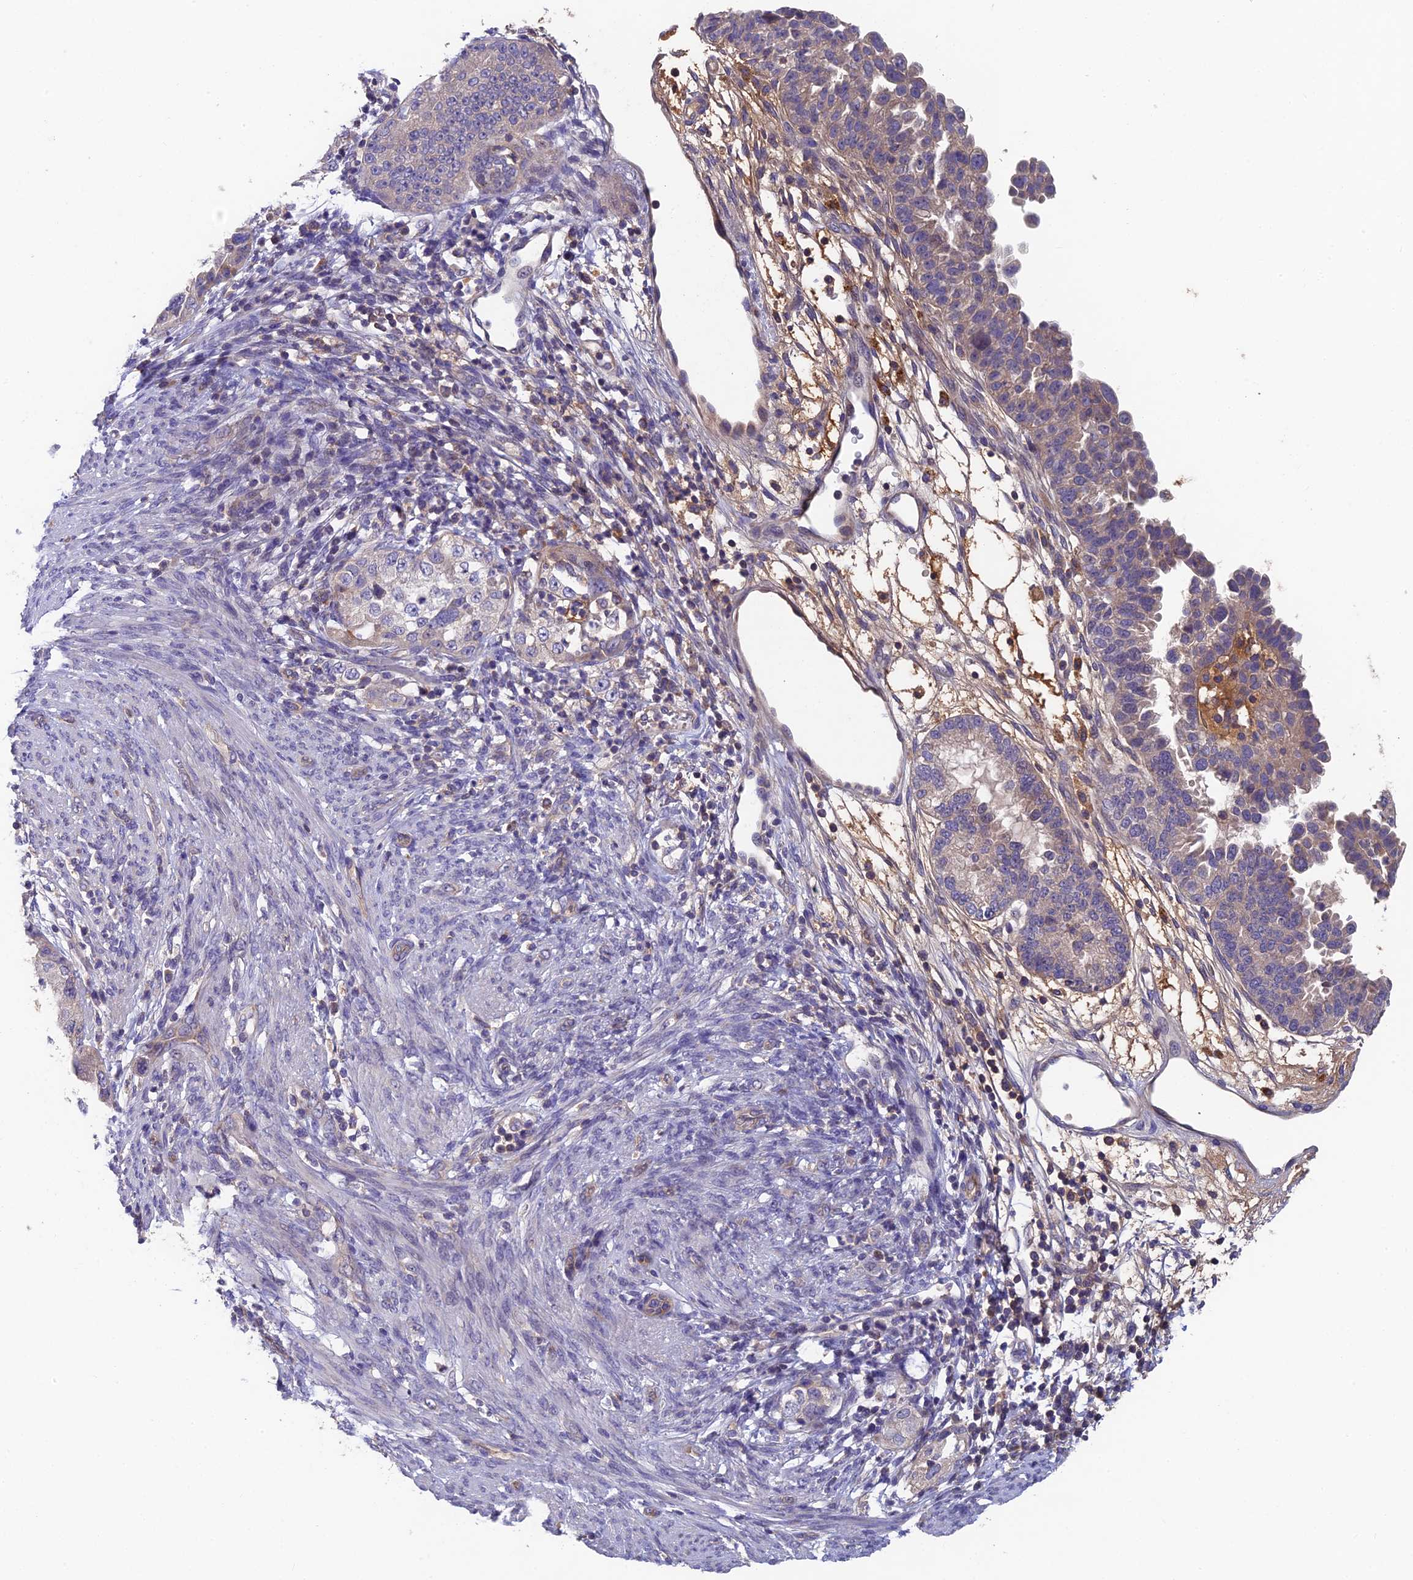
{"staining": {"intensity": "weak", "quantity": "<25%", "location": "cytoplasmic/membranous"}, "tissue": "endometrial cancer", "cell_type": "Tumor cells", "image_type": "cancer", "snomed": [{"axis": "morphology", "description": "Adenocarcinoma, NOS"}, {"axis": "topography", "description": "Endometrium"}], "caption": "Tumor cells are negative for brown protein staining in adenocarcinoma (endometrial).", "gene": "ADAMTS13", "patient": {"sex": "female", "age": 85}}